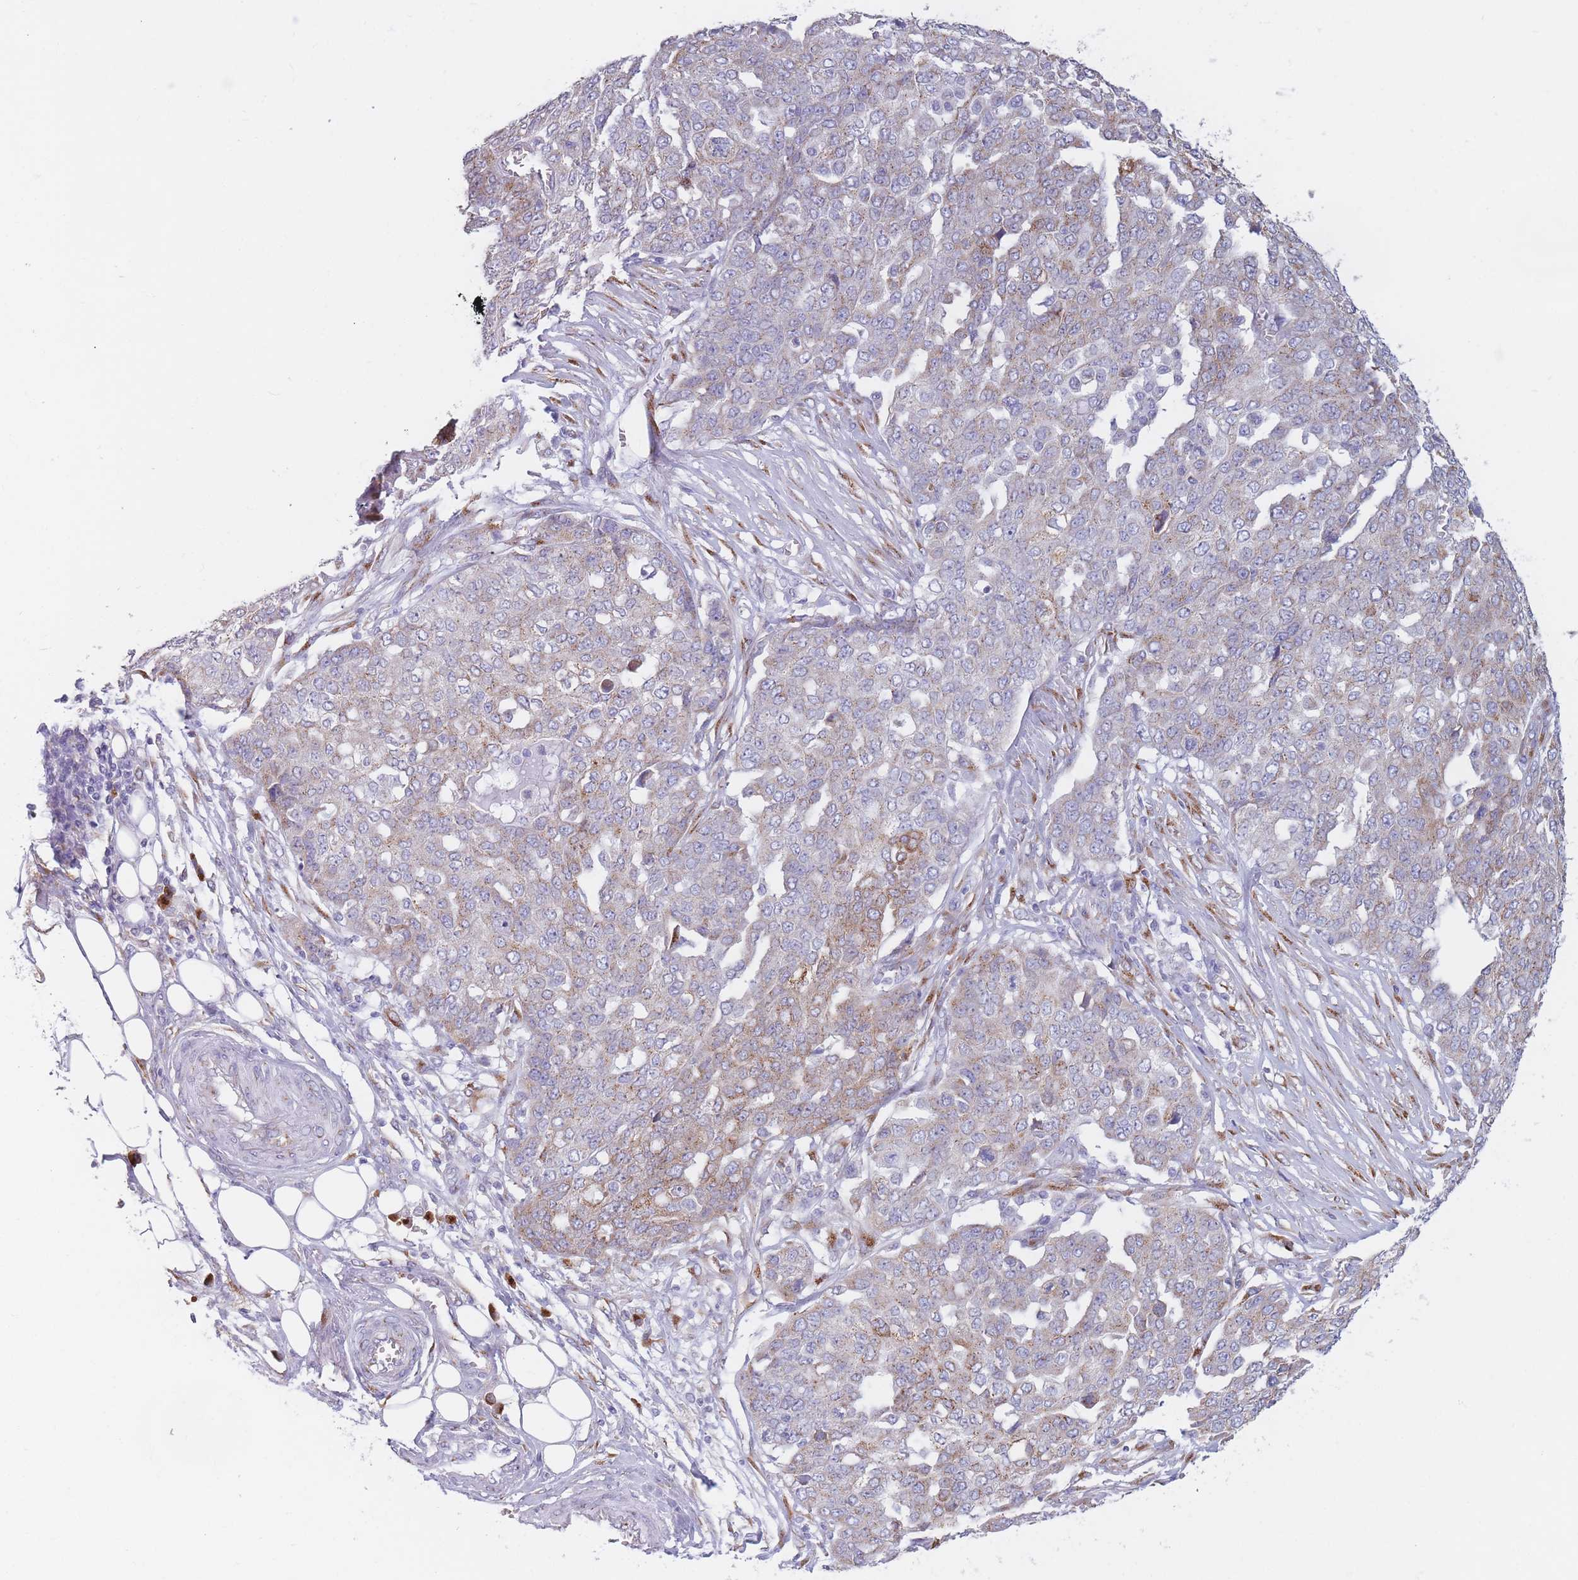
{"staining": {"intensity": "moderate", "quantity": "25%-75%", "location": "cytoplasmic/membranous"}, "tissue": "ovarian cancer", "cell_type": "Tumor cells", "image_type": "cancer", "snomed": [{"axis": "morphology", "description": "Cystadenocarcinoma, serous, NOS"}, {"axis": "topography", "description": "Soft tissue"}, {"axis": "topography", "description": "Ovary"}], "caption": "Moderate cytoplasmic/membranous protein staining is identified in approximately 25%-75% of tumor cells in ovarian cancer.", "gene": "MRPL30", "patient": {"sex": "female", "age": 57}}